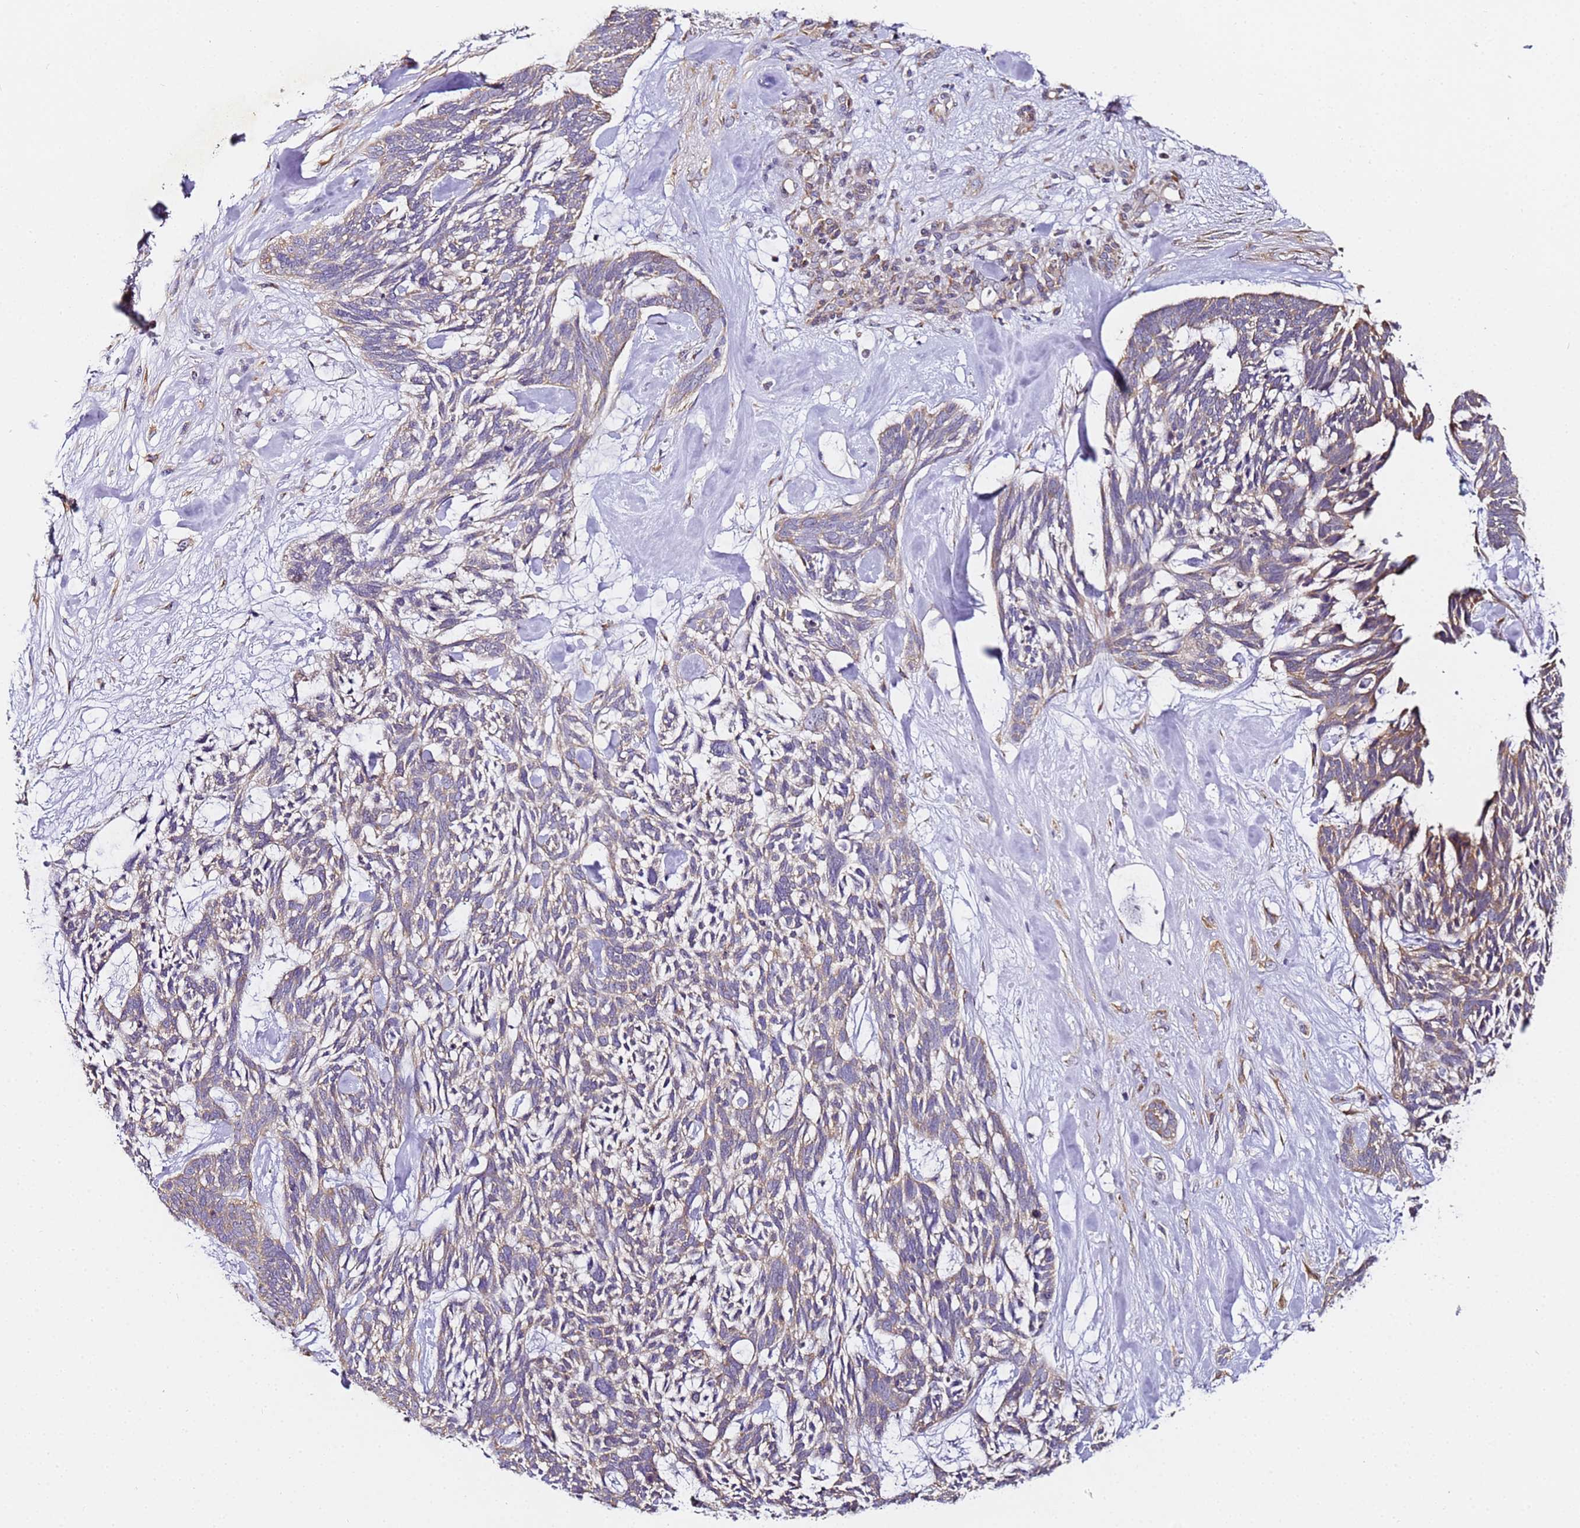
{"staining": {"intensity": "weak", "quantity": "<25%", "location": "cytoplasmic/membranous"}, "tissue": "skin cancer", "cell_type": "Tumor cells", "image_type": "cancer", "snomed": [{"axis": "morphology", "description": "Basal cell carcinoma"}, {"axis": "topography", "description": "Skin"}], "caption": "IHC micrograph of neoplastic tissue: skin basal cell carcinoma stained with DAB (3,3'-diaminobenzidine) shows no significant protein positivity in tumor cells. (Brightfield microscopy of DAB (3,3'-diaminobenzidine) immunohistochemistry at high magnification).", "gene": "RPL13A", "patient": {"sex": "male", "age": 88}}